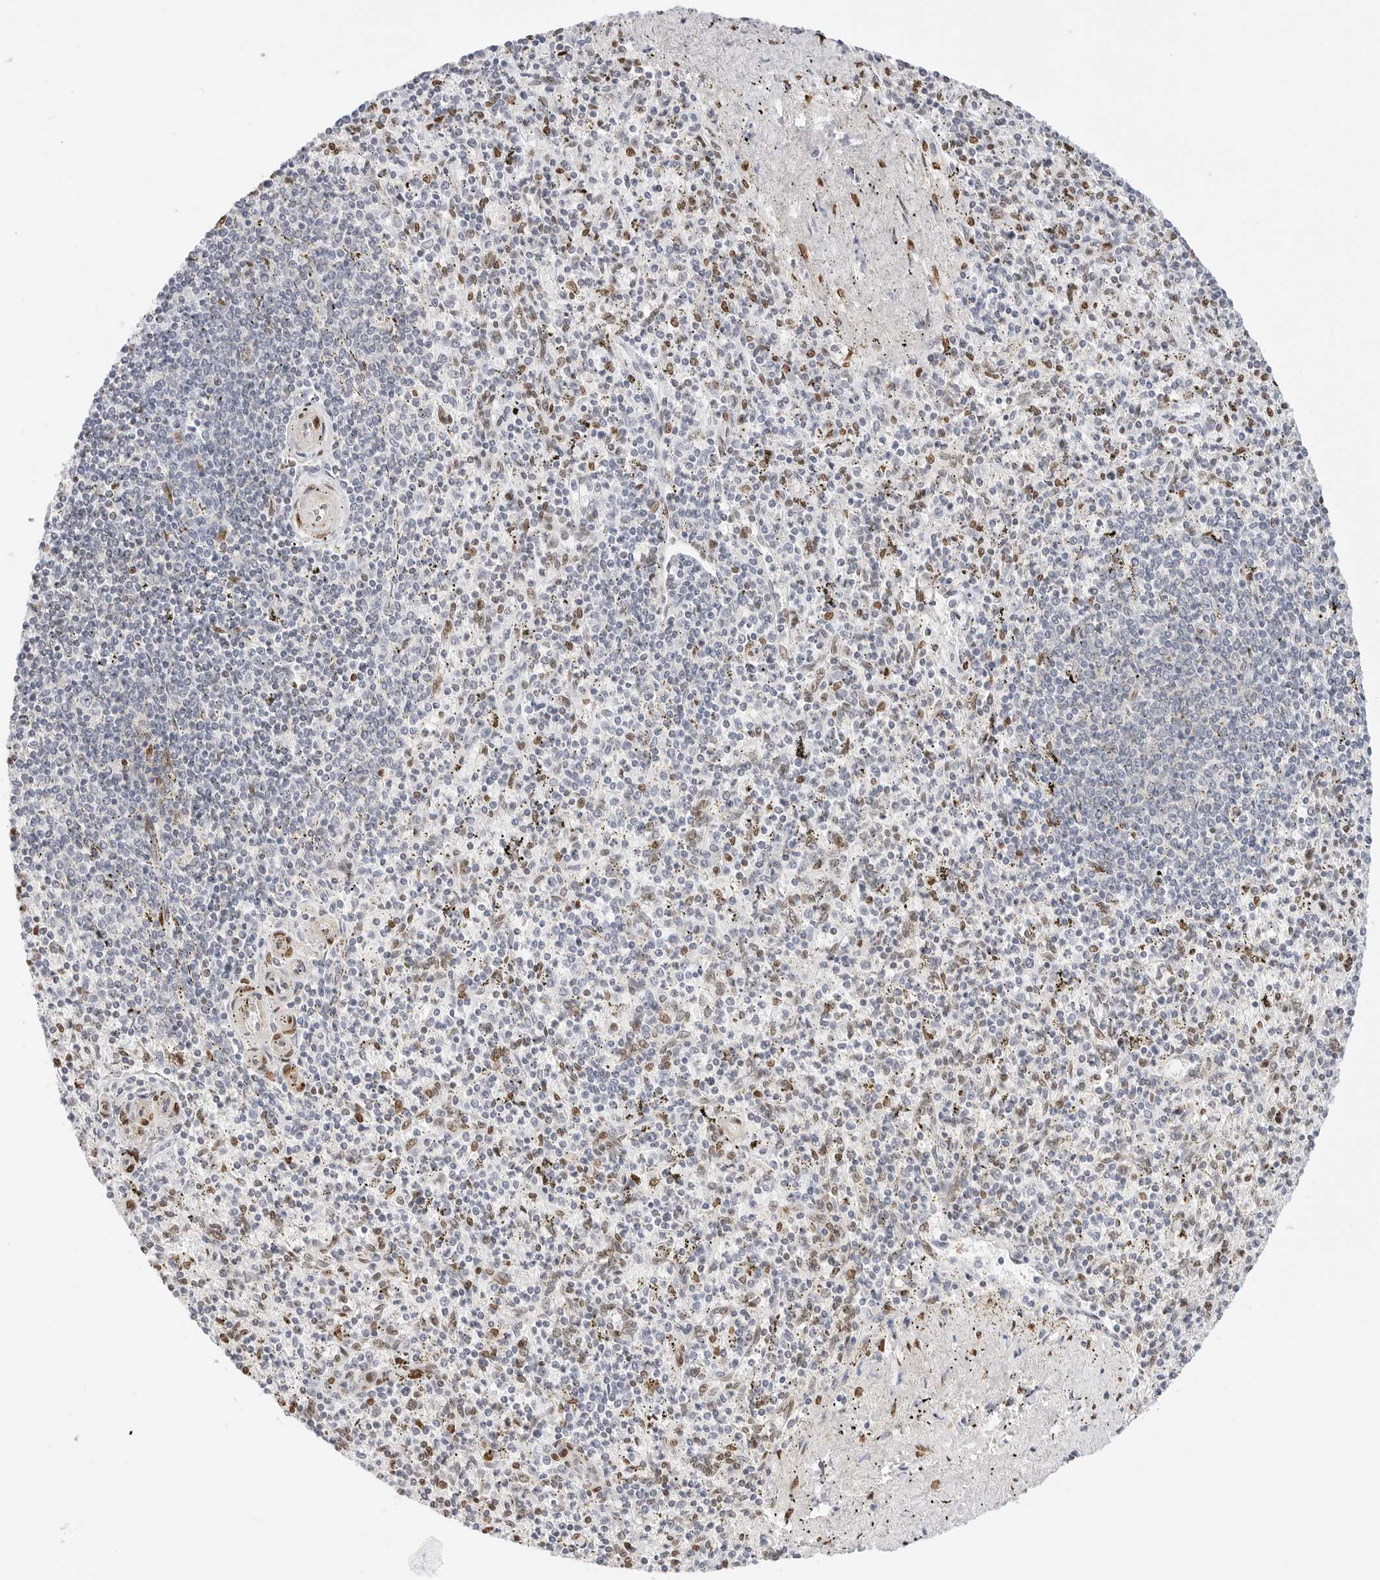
{"staining": {"intensity": "moderate", "quantity": "25%-75%", "location": "nuclear"}, "tissue": "spleen", "cell_type": "Cells in red pulp", "image_type": "normal", "snomed": [{"axis": "morphology", "description": "Normal tissue, NOS"}, {"axis": "topography", "description": "Spleen"}], "caption": "Protein expression analysis of unremarkable human spleen reveals moderate nuclear expression in approximately 25%-75% of cells in red pulp.", "gene": "SPIDR", "patient": {"sex": "male", "age": 72}}